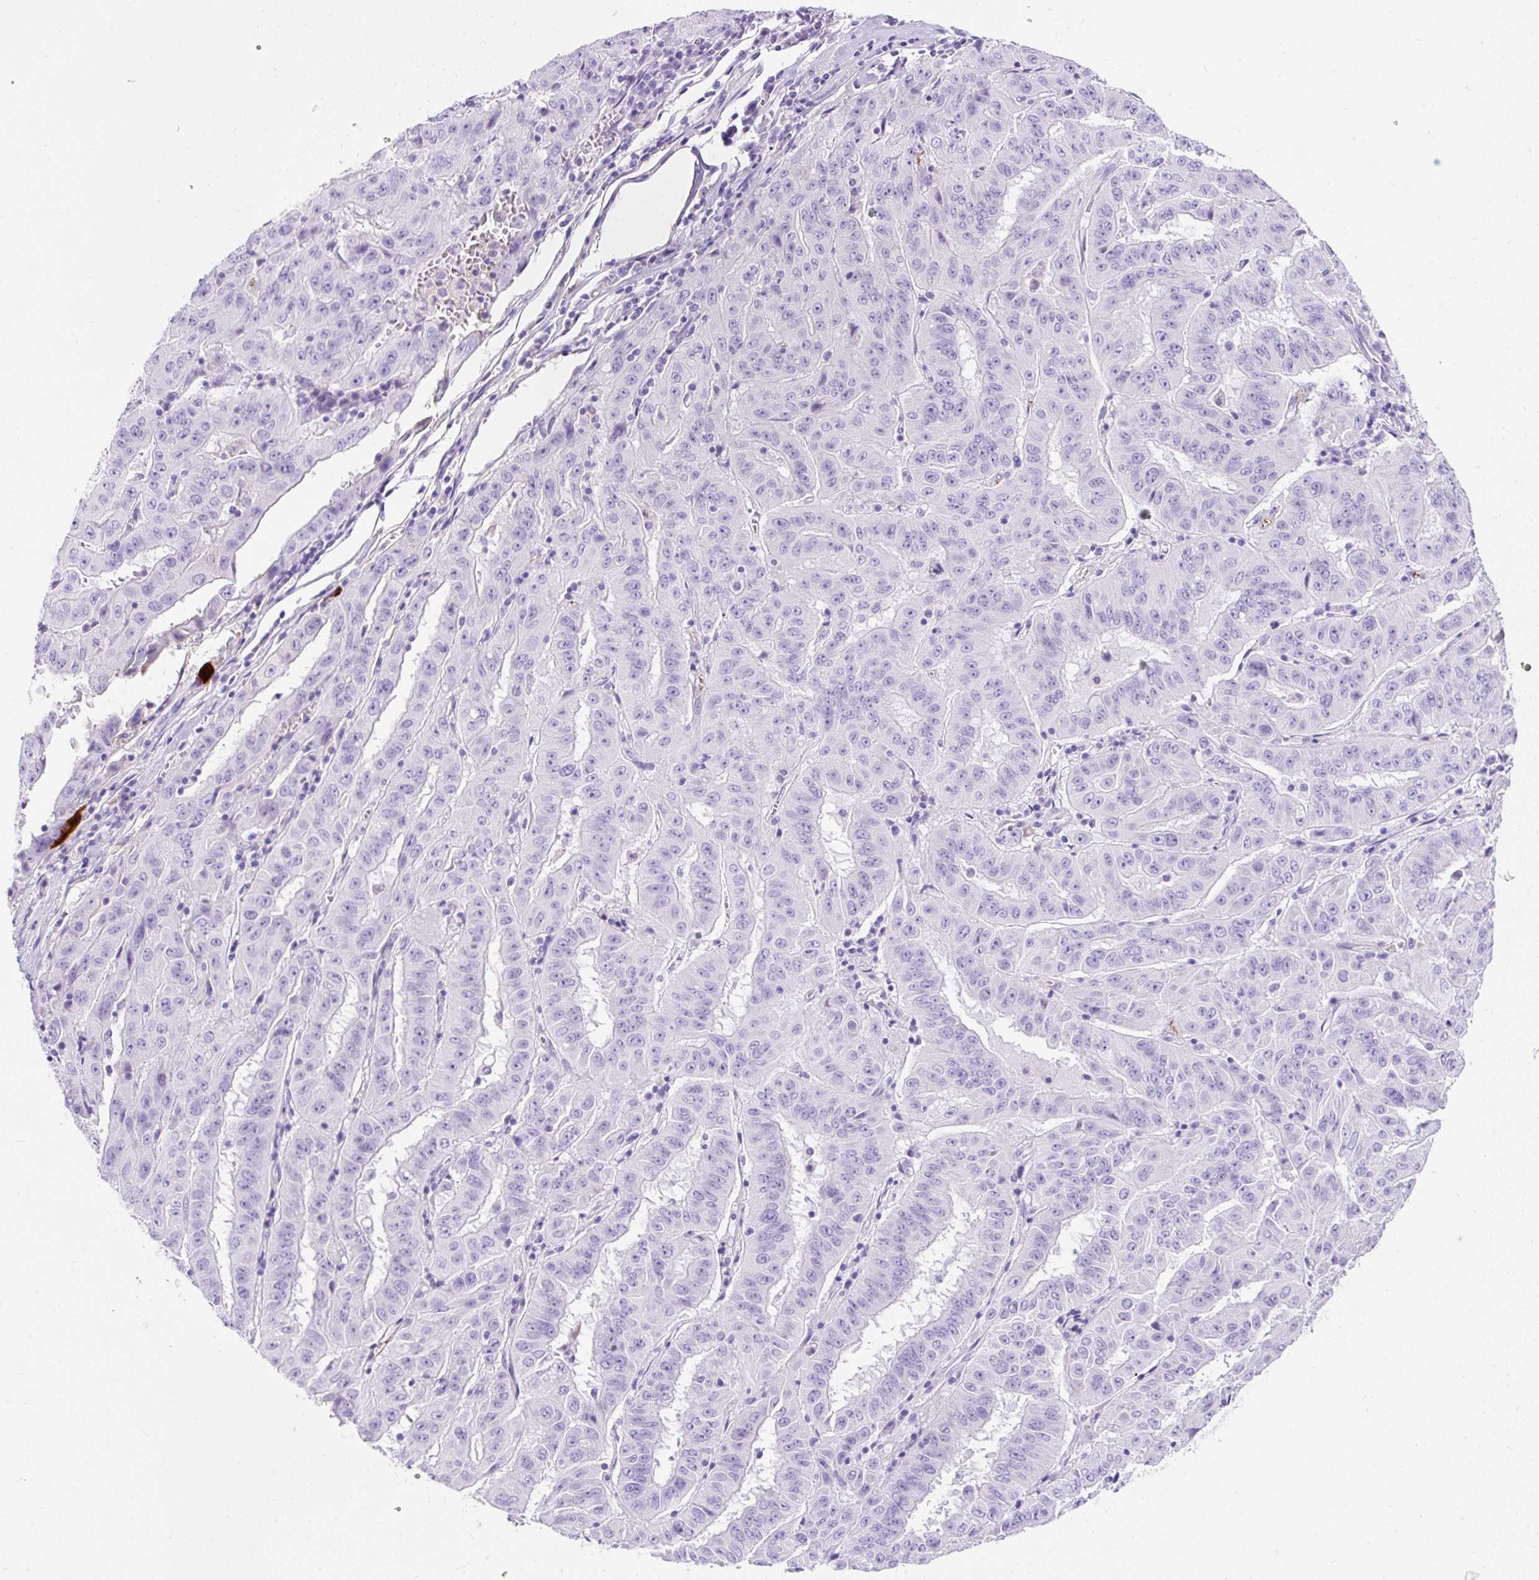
{"staining": {"intensity": "negative", "quantity": "none", "location": "none"}, "tissue": "pancreatic cancer", "cell_type": "Tumor cells", "image_type": "cancer", "snomed": [{"axis": "morphology", "description": "Adenocarcinoma, NOS"}, {"axis": "topography", "description": "Pancreas"}], "caption": "DAB (3,3'-diaminobenzidine) immunohistochemical staining of human pancreatic cancer demonstrates no significant expression in tumor cells.", "gene": "APOC4-APOC2", "patient": {"sex": "male", "age": 63}}